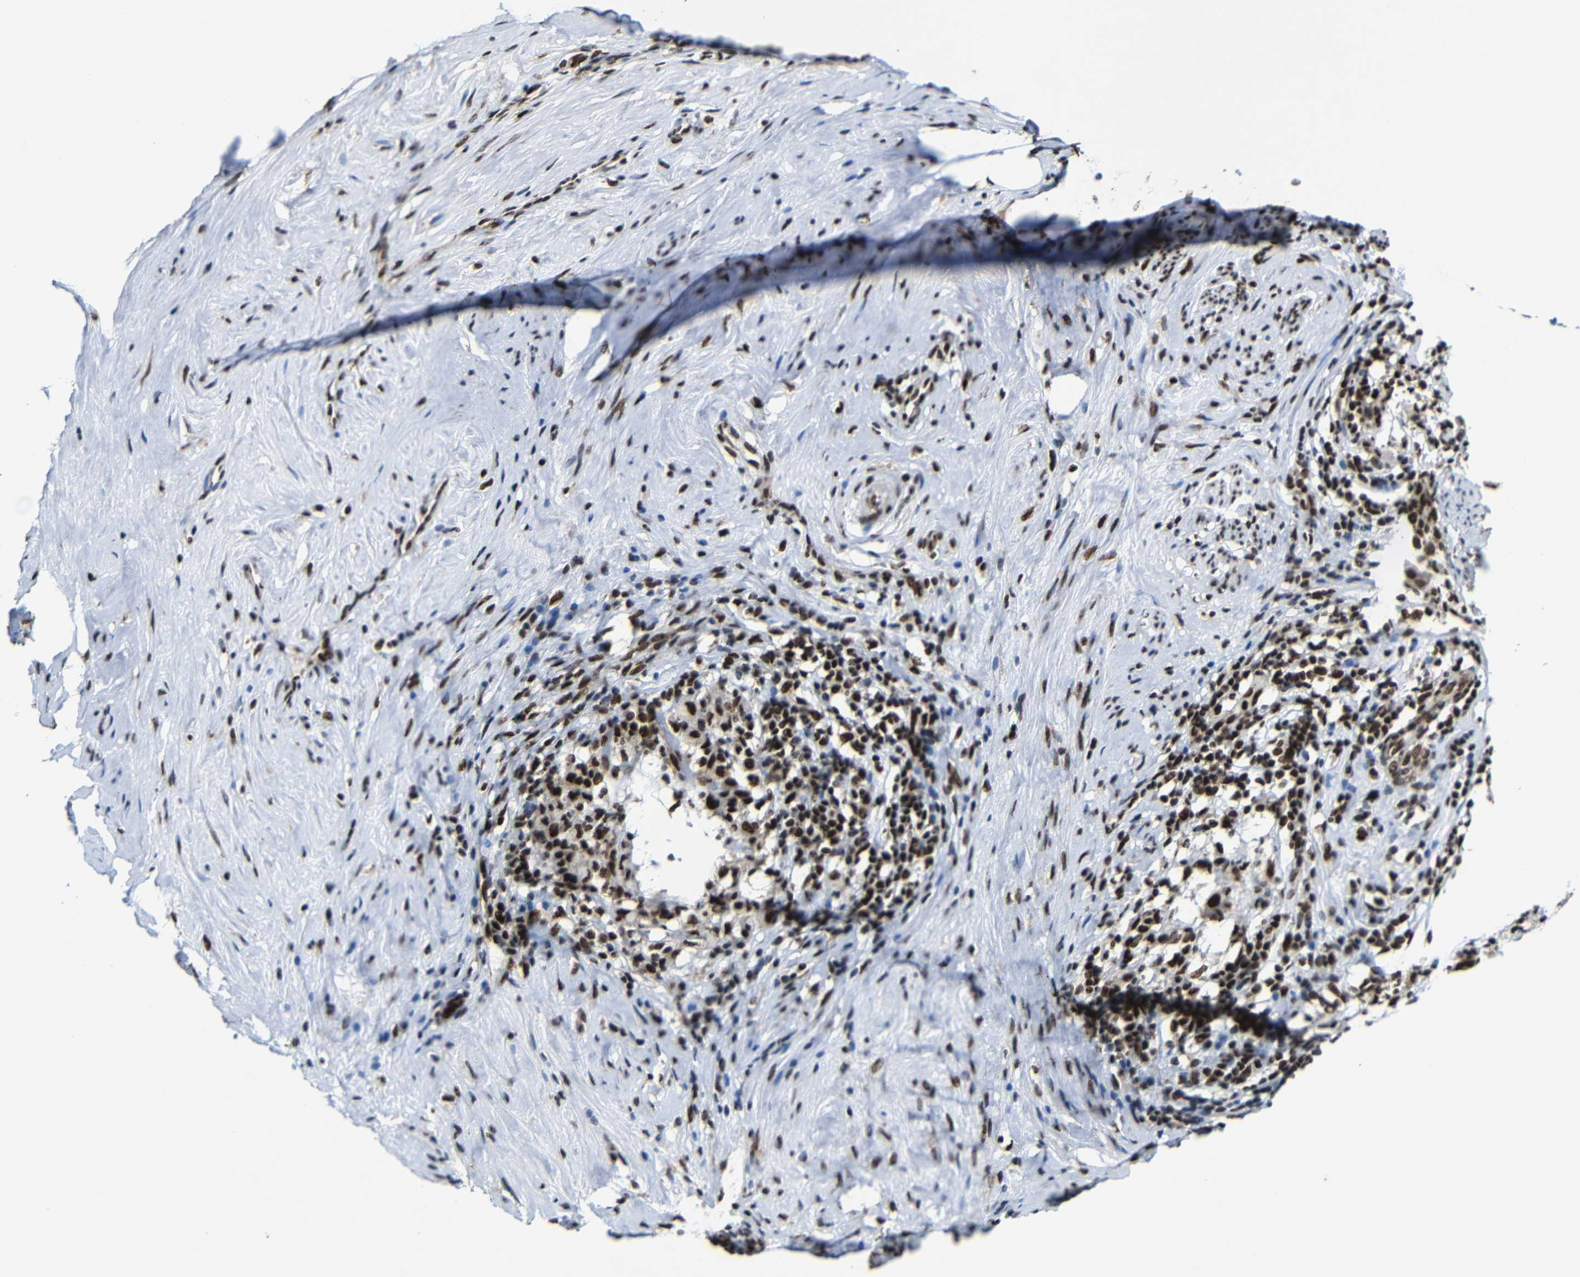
{"staining": {"intensity": "strong", "quantity": ">75%", "location": "cytoplasmic/membranous,nuclear"}, "tissue": "cervical cancer", "cell_type": "Tumor cells", "image_type": "cancer", "snomed": [{"axis": "morphology", "description": "Squamous cell carcinoma, NOS"}, {"axis": "topography", "description": "Cervix"}], "caption": "Human cervical cancer stained with a brown dye reveals strong cytoplasmic/membranous and nuclear positive staining in approximately >75% of tumor cells.", "gene": "PTBP1", "patient": {"sex": "female", "age": 51}}